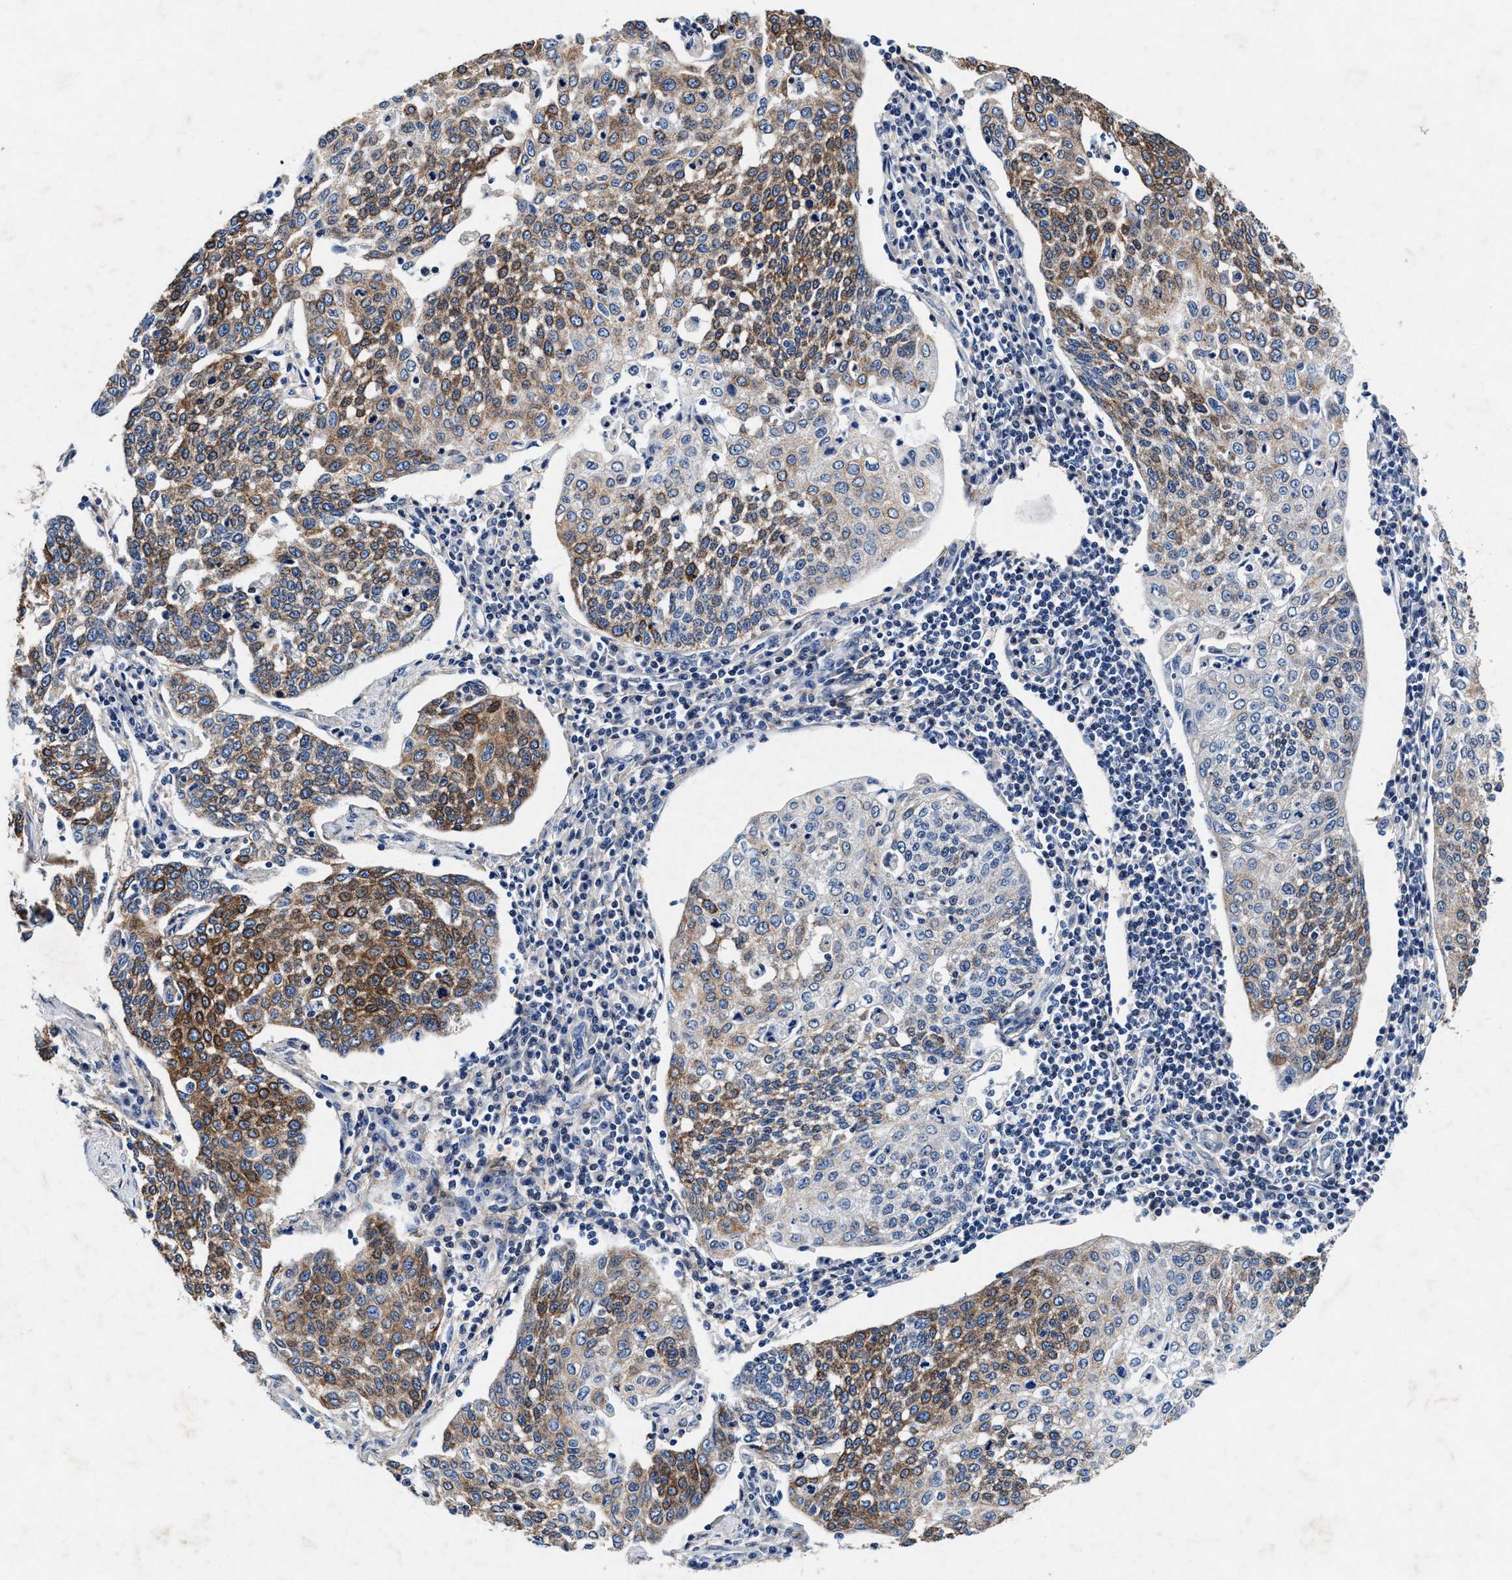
{"staining": {"intensity": "moderate", "quantity": ">75%", "location": "cytoplasmic/membranous"}, "tissue": "cervical cancer", "cell_type": "Tumor cells", "image_type": "cancer", "snomed": [{"axis": "morphology", "description": "Squamous cell carcinoma, NOS"}, {"axis": "topography", "description": "Cervix"}], "caption": "Immunohistochemistry (DAB) staining of cervical cancer (squamous cell carcinoma) exhibits moderate cytoplasmic/membranous protein positivity in about >75% of tumor cells.", "gene": "SLC8A1", "patient": {"sex": "female", "age": 34}}